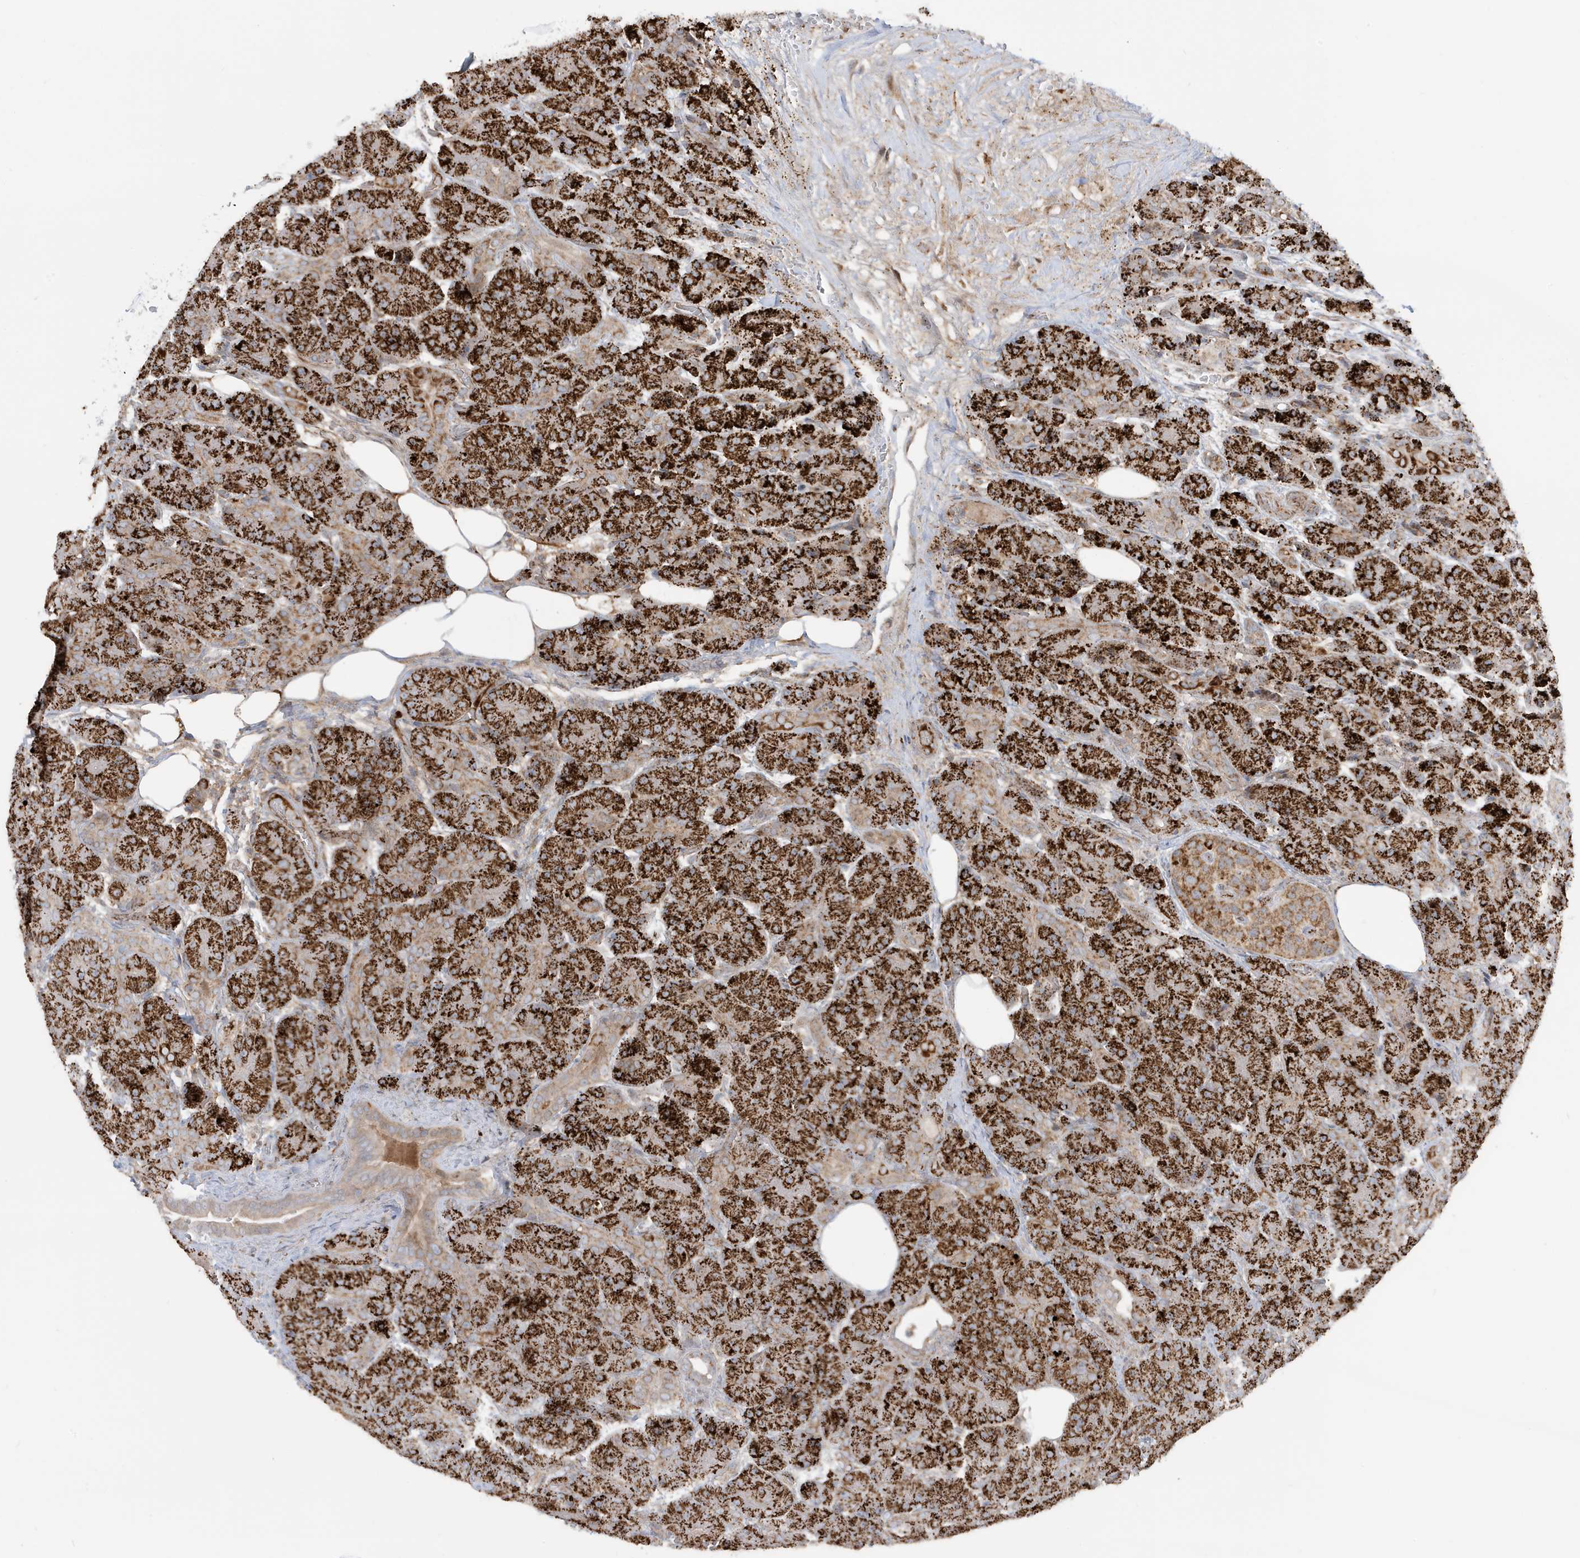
{"staining": {"intensity": "strong", "quantity": ">75%", "location": "cytoplasmic/membranous"}, "tissue": "pancreas", "cell_type": "Exocrine glandular cells", "image_type": "normal", "snomed": [{"axis": "morphology", "description": "Normal tissue, NOS"}, {"axis": "topography", "description": "Pancreas"}], "caption": "Immunohistochemistry (IHC) of unremarkable human pancreas reveals high levels of strong cytoplasmic/membranous expression in about >75% of exocrine glandular cells. (DAB IHC with brightfield microscopy, high magnification).", "gene": "IFT57", "patient": {"sex": "male", "age": 63}}